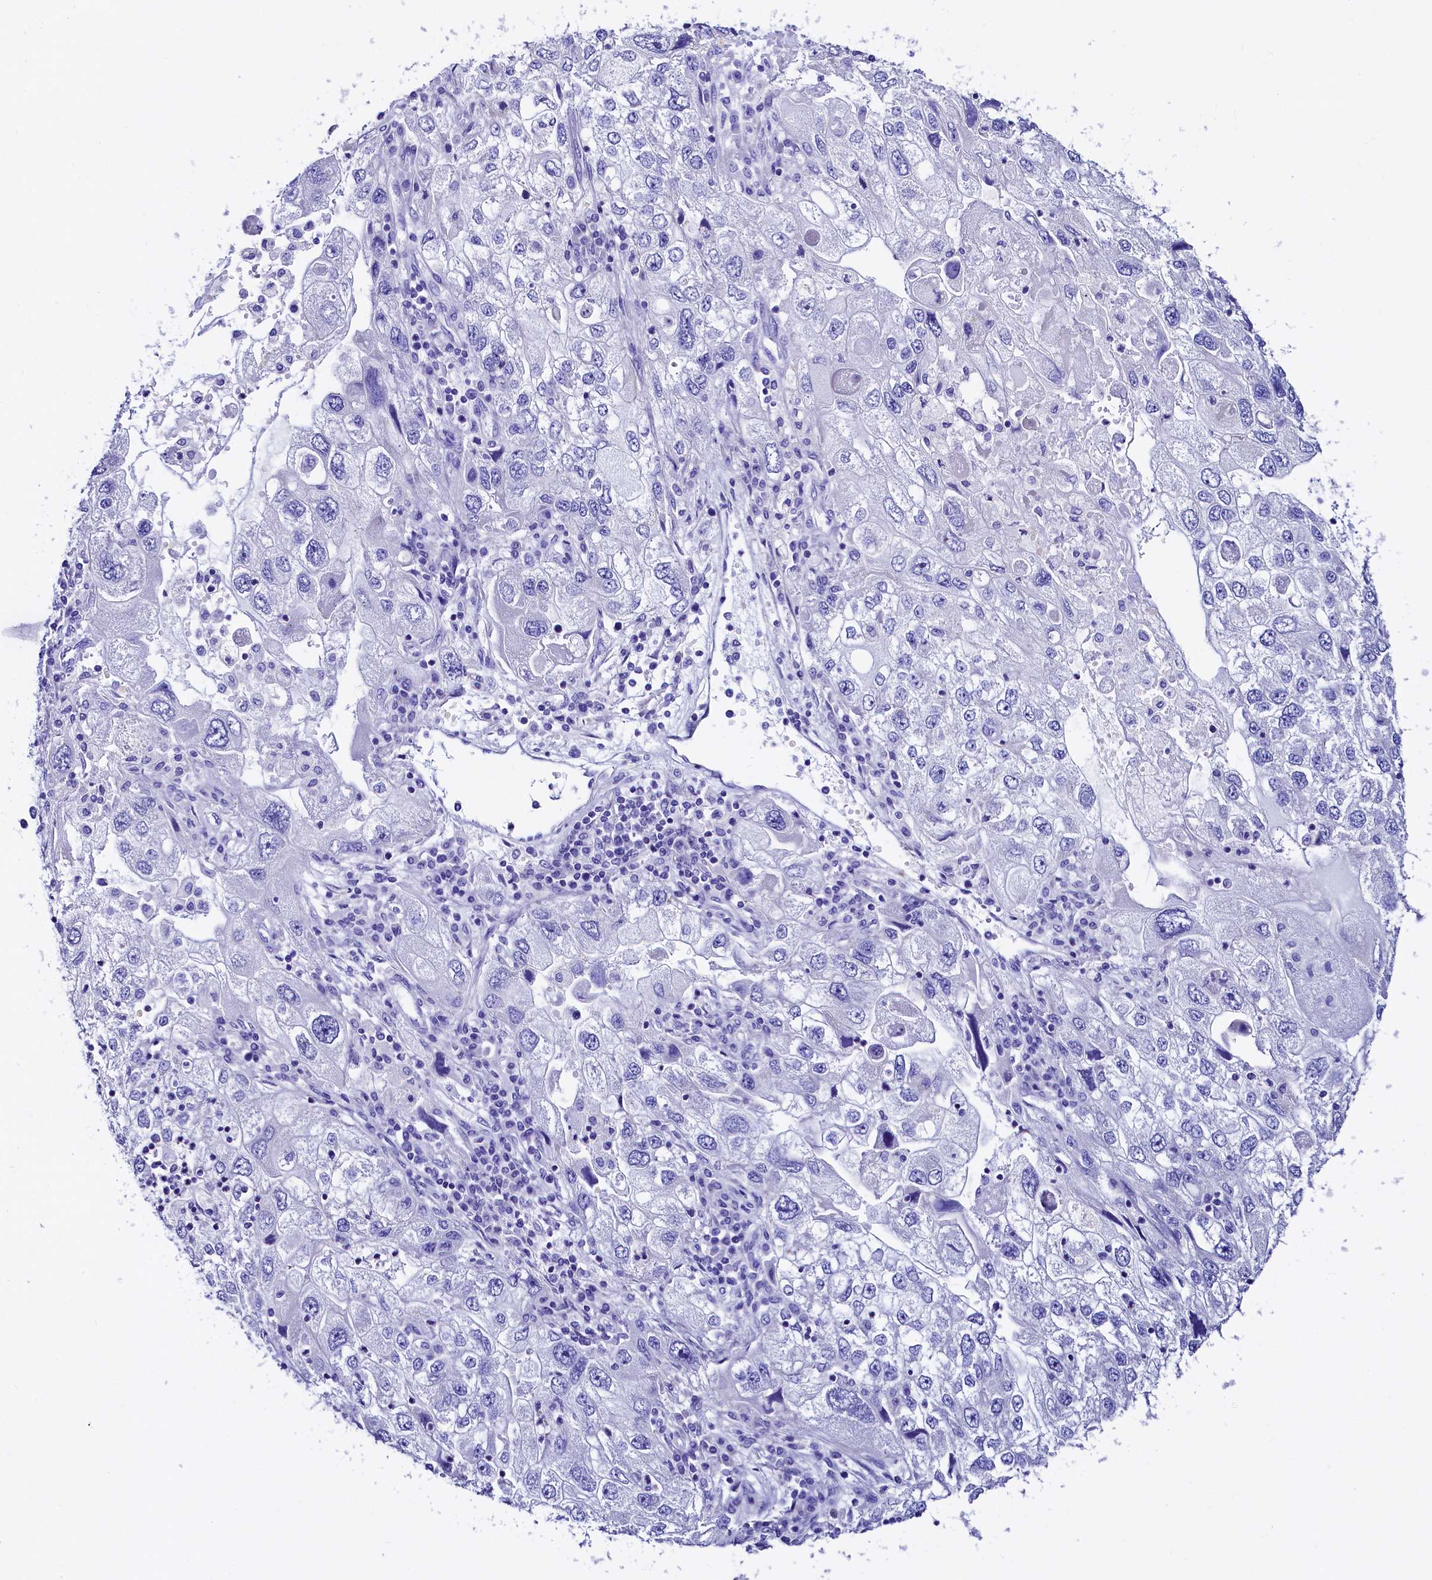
{"staining": {"intensity": "negative", "quantity": "none", "location": "none"}, "tissue": "endometrial cancer", "cell_type": "Tumor cells", "image_type": "cancer", "snomed": [{"axis": "morphology", "description": "Adenocarcinoma, NOS"}, {"axis": "topography", "description": "Endometrium"}], "caption": "Immunohistochemistry (IHC) image of neoplastic tissue: endometrial cancer (adenocarcinoma) stained with DAB shows no significant protein staining in tumor cells.", "gene": "RBP3", "patient": {"sex": "female", "age": 49}}